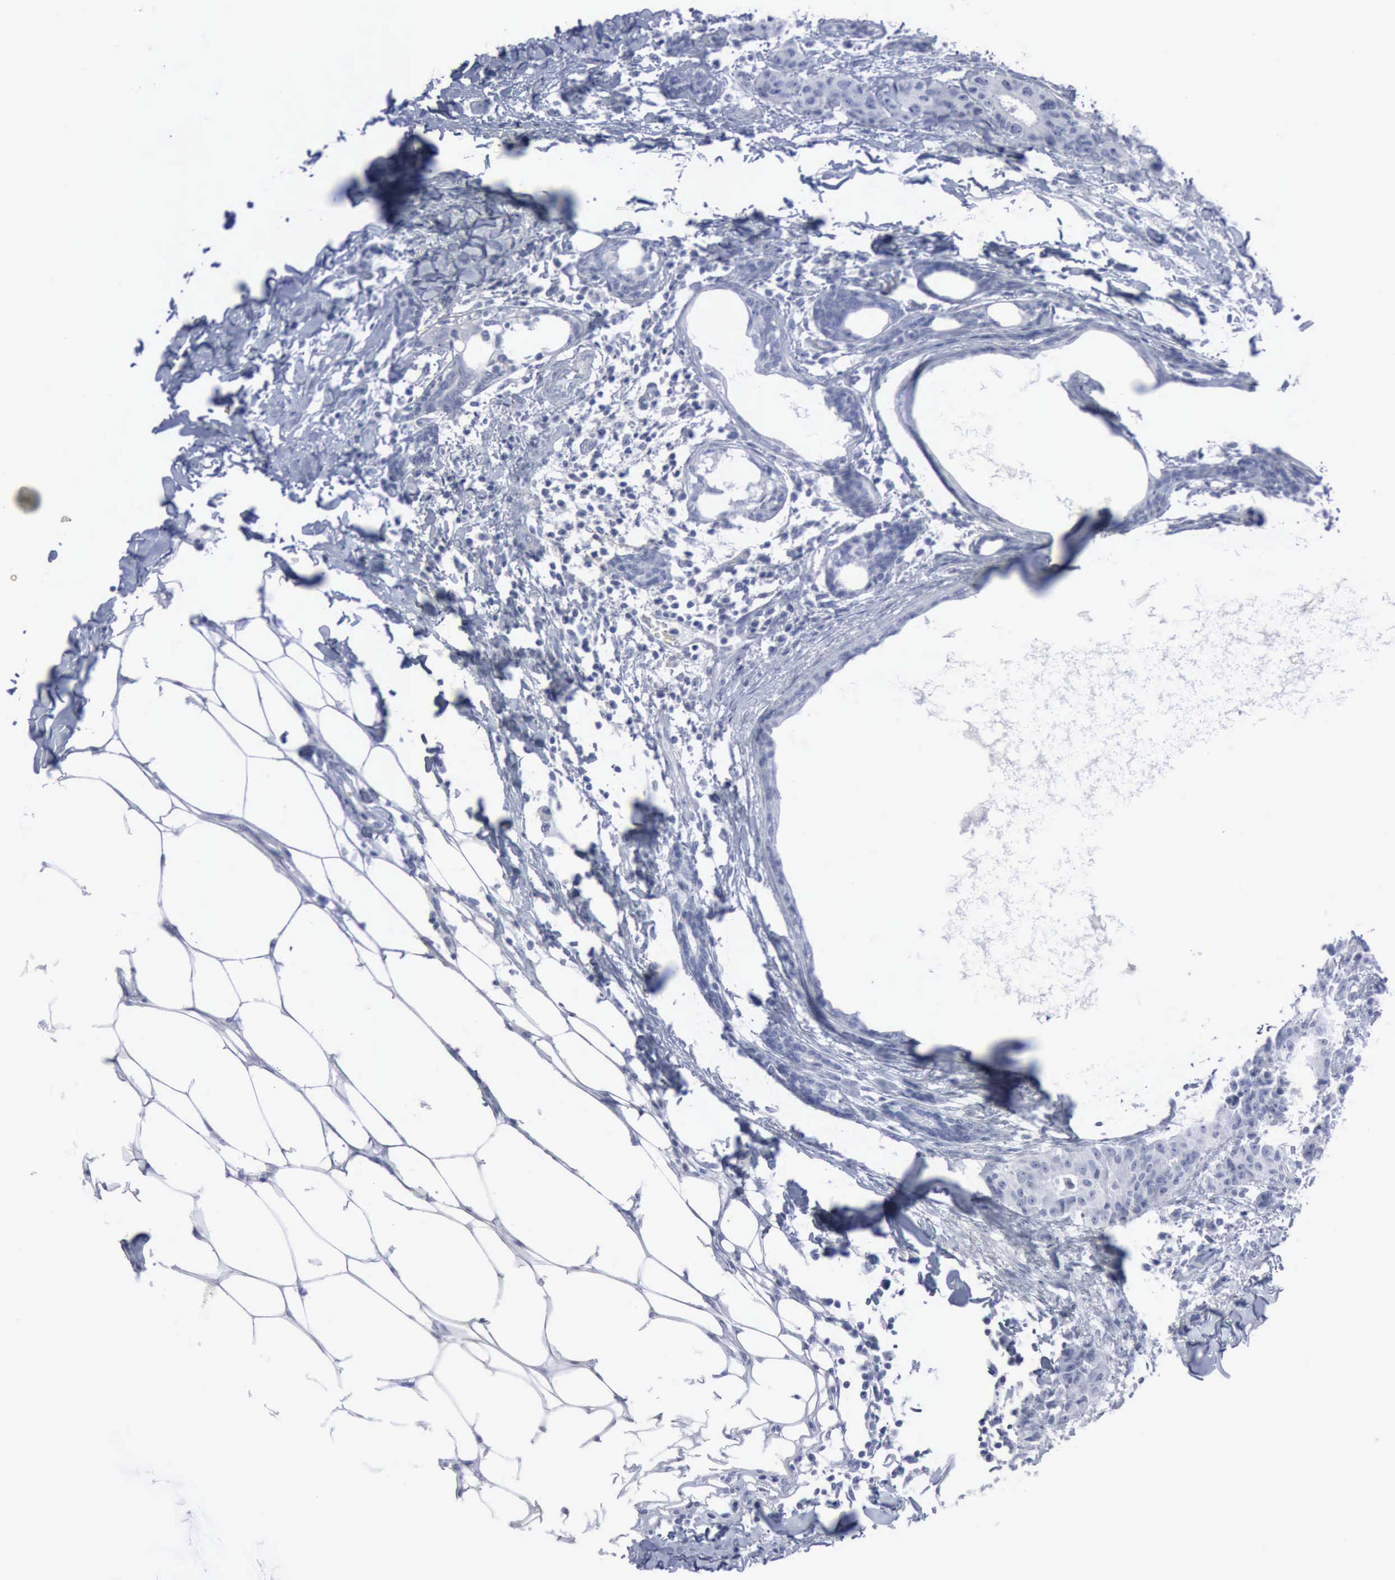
{"staining": {"intensity": "negative", "quantity": "none", "location": "none"}, "tissue": "breast cancer", "cell_type": "Tumor cells", "image_type": "cancer", "snomed": [{"axis": "morphology", "description": "Duct carcinoma"}, {"axis": "topography", "description": "Breast"}], "caption": "Immunohistochemistry image of human breast cancer stained for a protein (brown), which shows no expression in tumor cells.", "gene": "VCAM1", "patient": {"sex": "female", "age": 40}}